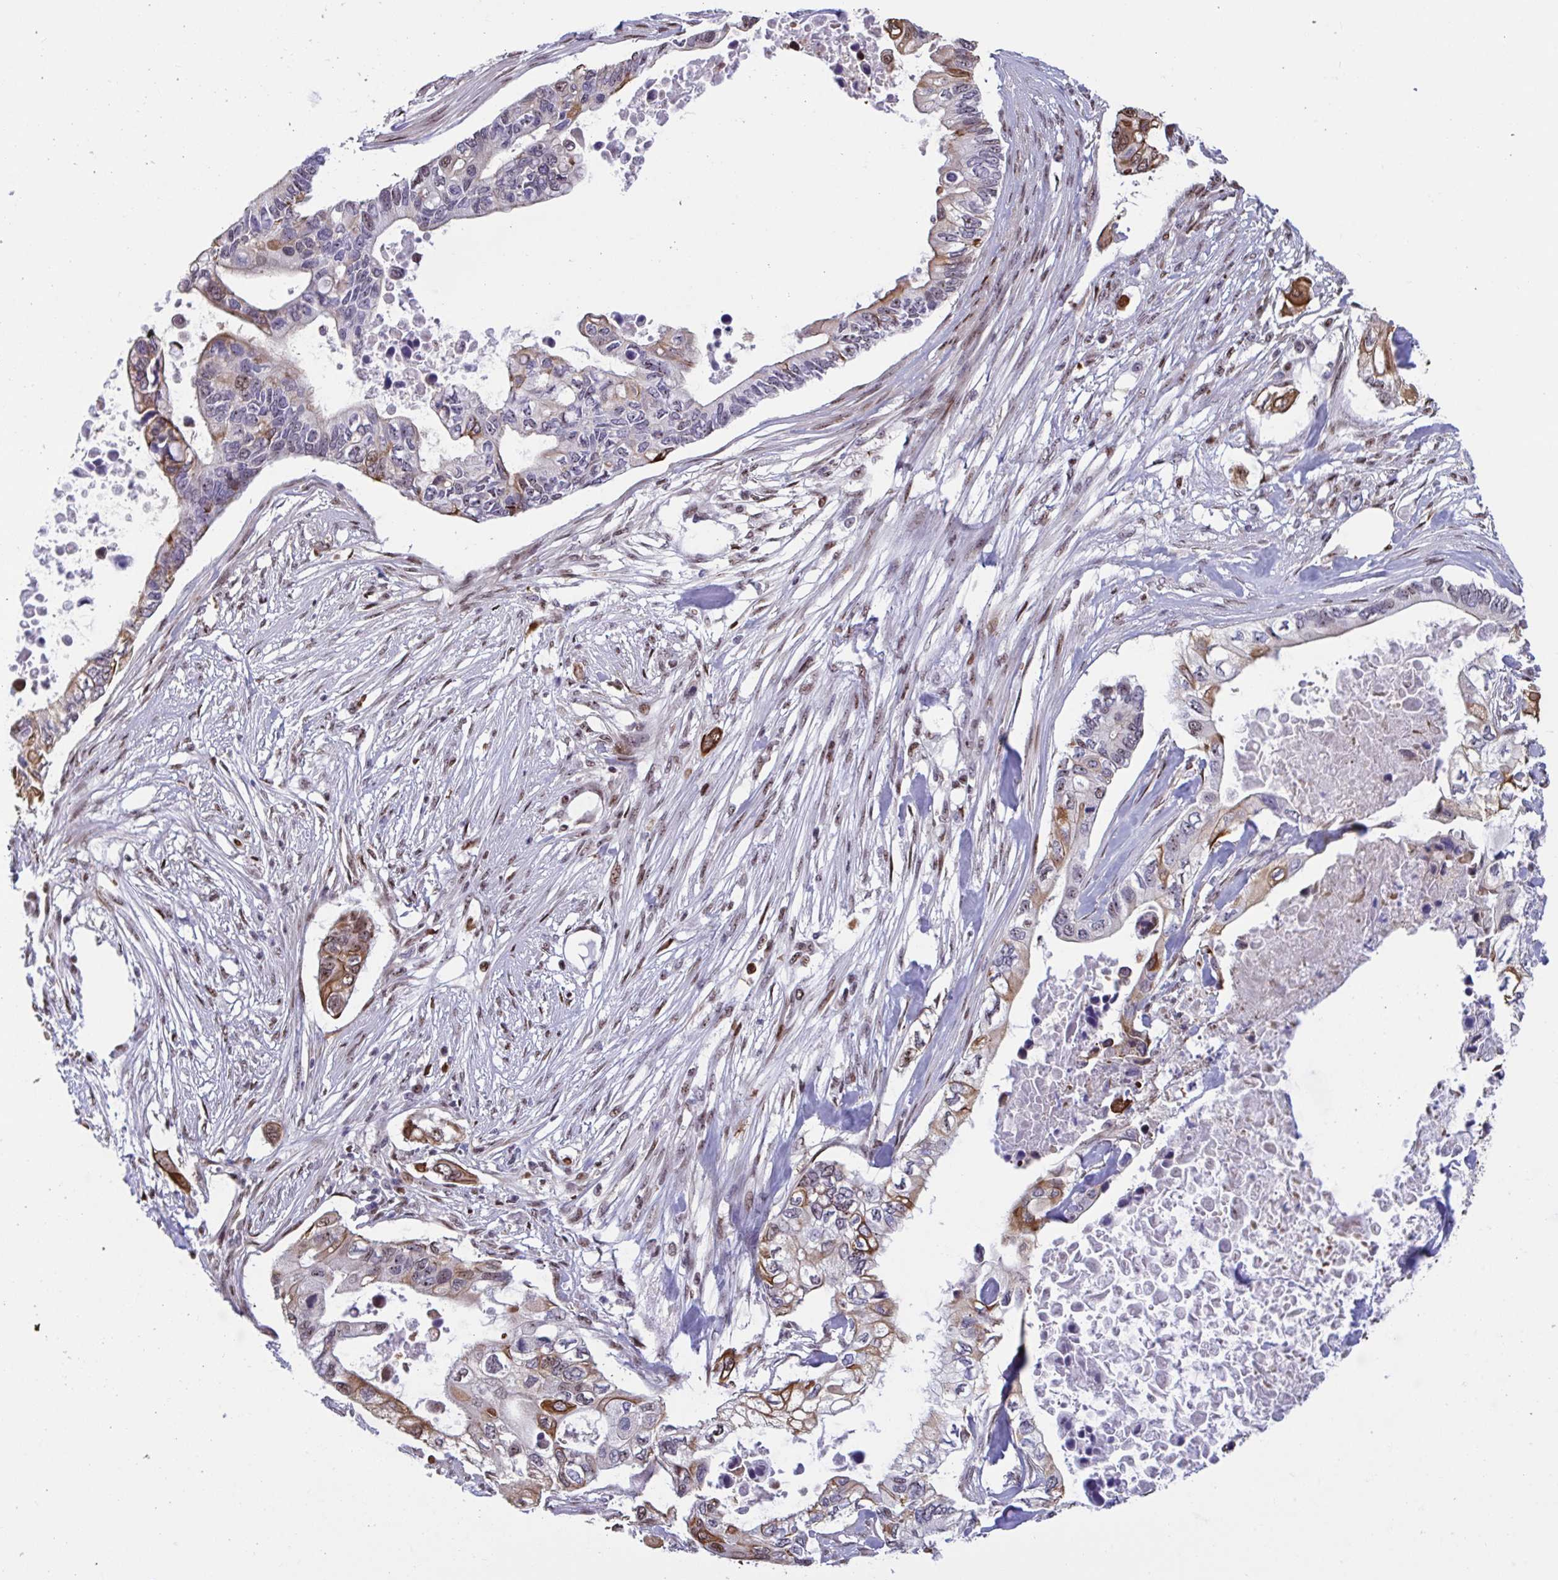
{"staining": {"intensity": "moderate", "quantity": "25%-75%", "location": "cytoplasmic/membranous"}, "tissue": "pancreatic cancer", "cell_type": "Tumor cells", "image_type": "cancer", "snomed": [{"axis": "morphology", "description": "Adenocarcinoma, NOS"}, {"axis": "topography", "description": "Pancreas"}], "caption": "About 25%-75% of tumor cells in pancreatic cancer demonstrate moderate cytoplasmic/membranous protein expression as visualized by brown immunohistochemical staining.", "gene": "PELI2", "patient": {"sex": "female", "age": 63}}